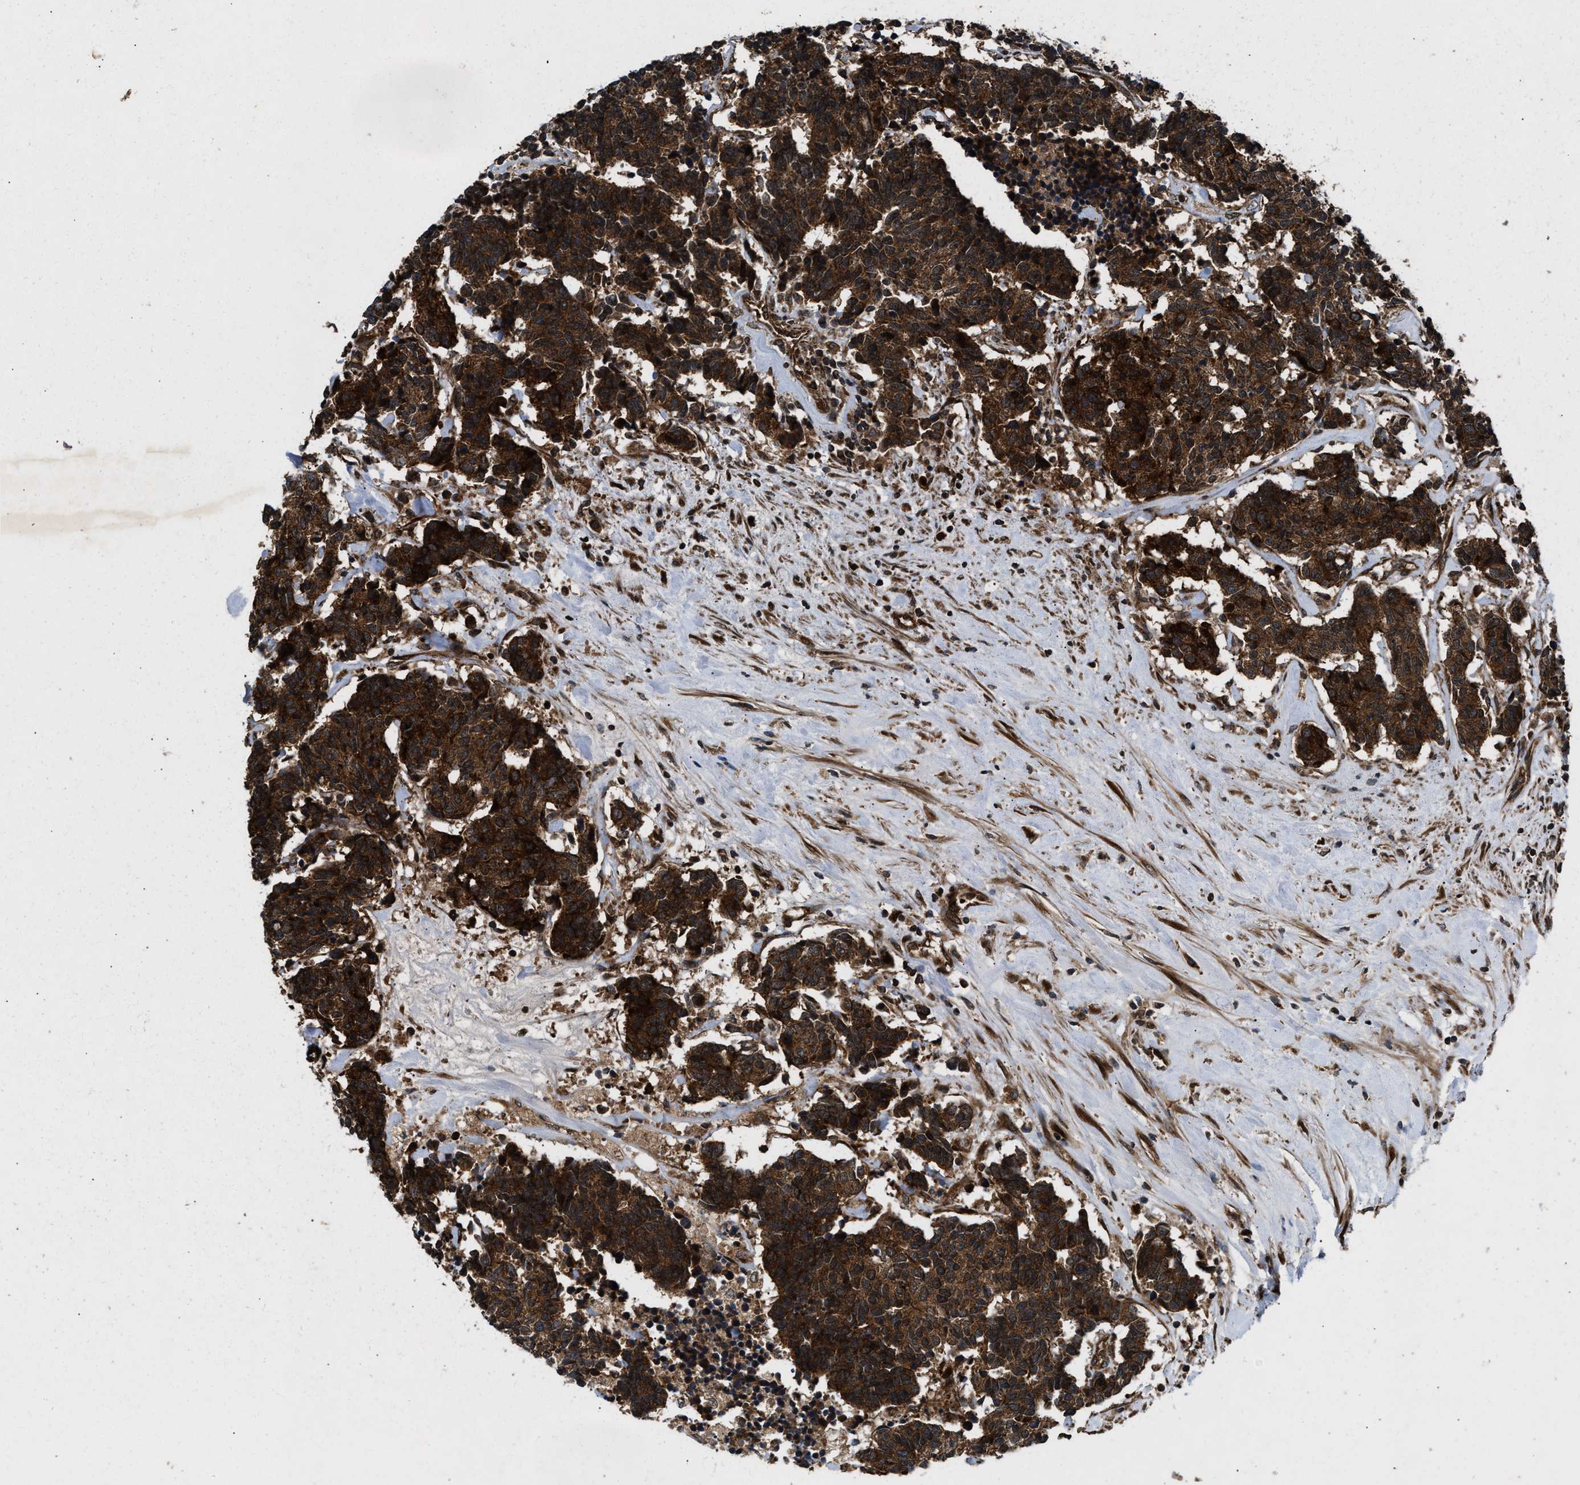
{"staining": {"intensity": "strong", "quantity": ">75%", "location": "cytoplasmic/membranous"}, "tissue": "carcinoid", "cell_type": "Tumor cells", "image_type": "cancer", "snomed": [{"axis": "morphology", "description": "Carcinoma, NOS"}, {"axis": "morphology", "description": "Carcinoid, malignant, NOS"}, {"axis": "topography", "description": "Urinary bladder"}], "caption": "A micrograph of carcinoma stained for a protein demonstrates strong cytoplasmic/membranous brown staining in tumor cells.", "gene": "PNPLA8", "patient": {"sex": "male", "age": 57}}